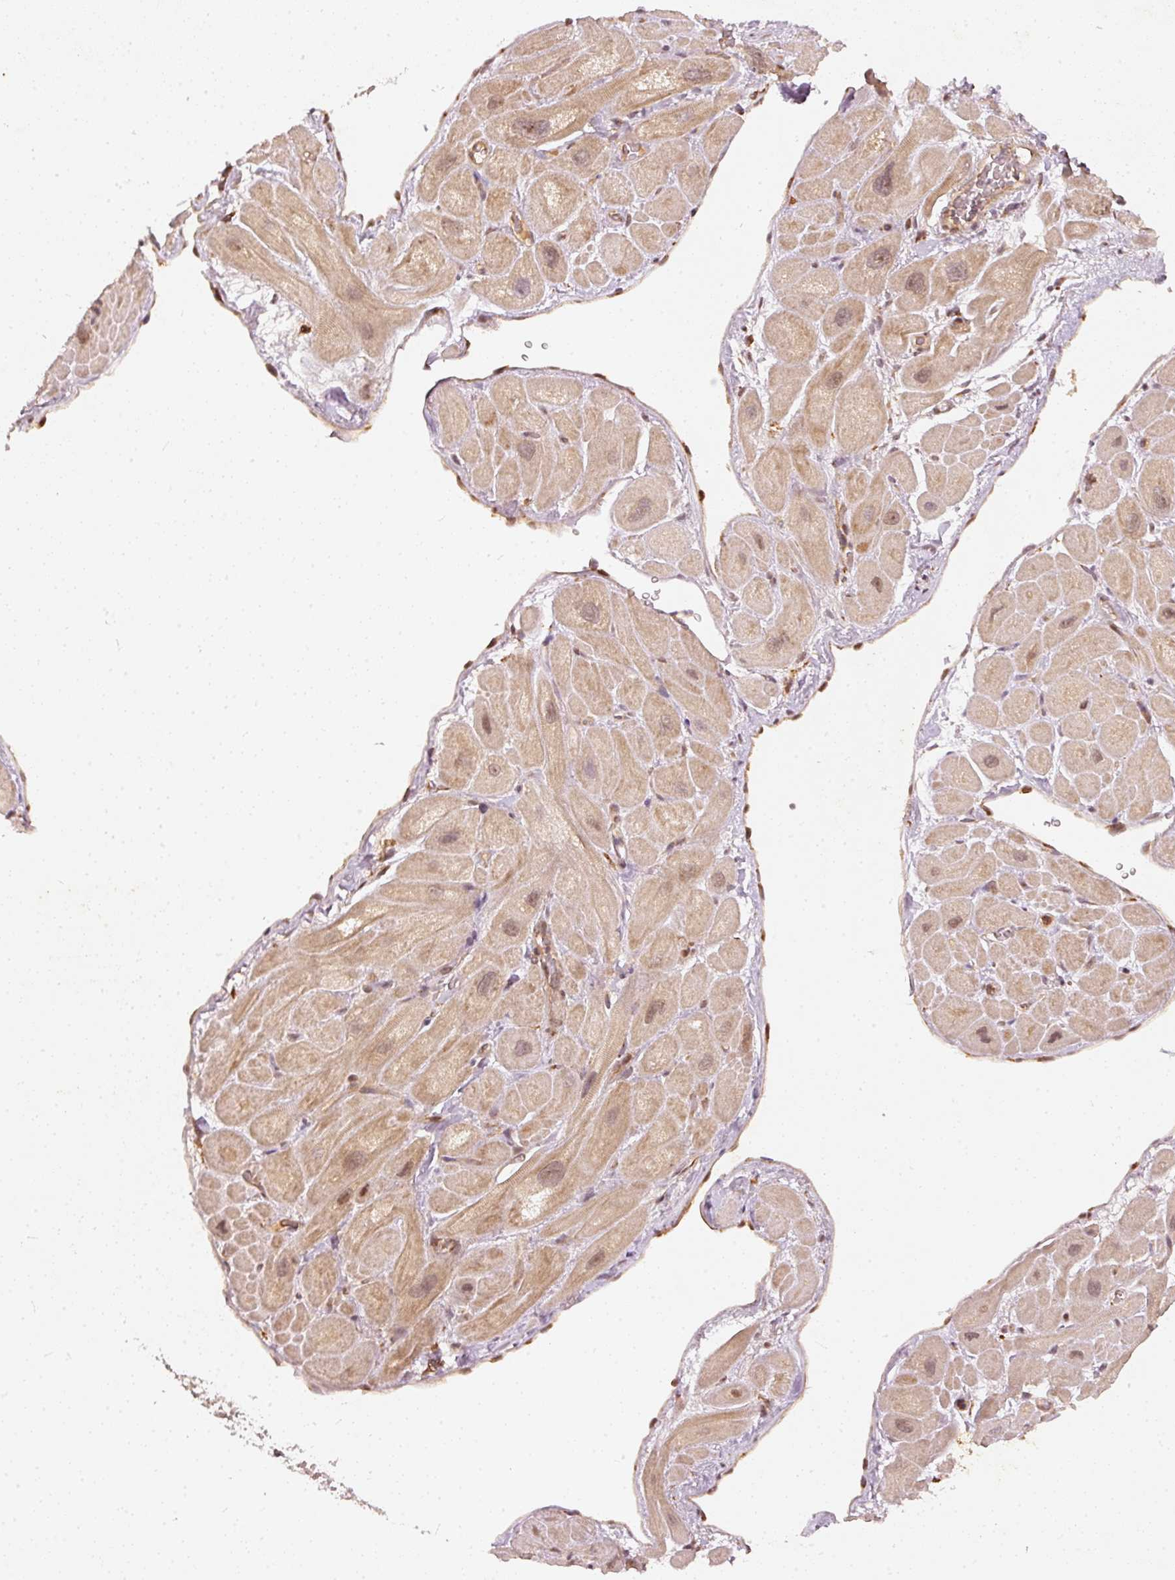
{"staining": {"intensity": "moderate", "quantity": ">75%", "location": "cytoplasmic/membranous,nuclear"}, "tissue": "heart muscle", "cell_type": "Cardiomyocytes", "image_type": "normal", "snomed": [{"axis": "morphology", "description": "Normal tissue, NOS"}, {"axis": "topography", "description": "Heart"}], "caption": "Approximately >75% of cardiomyocytes in benign heart muscle demonstrate moderate cytoplasmic/membranous,nuclear protein positivity as visualized by brown immunohistochemical staining.", "gene": "ZNF580", "patient": {"sex": "male", "age": 49}}